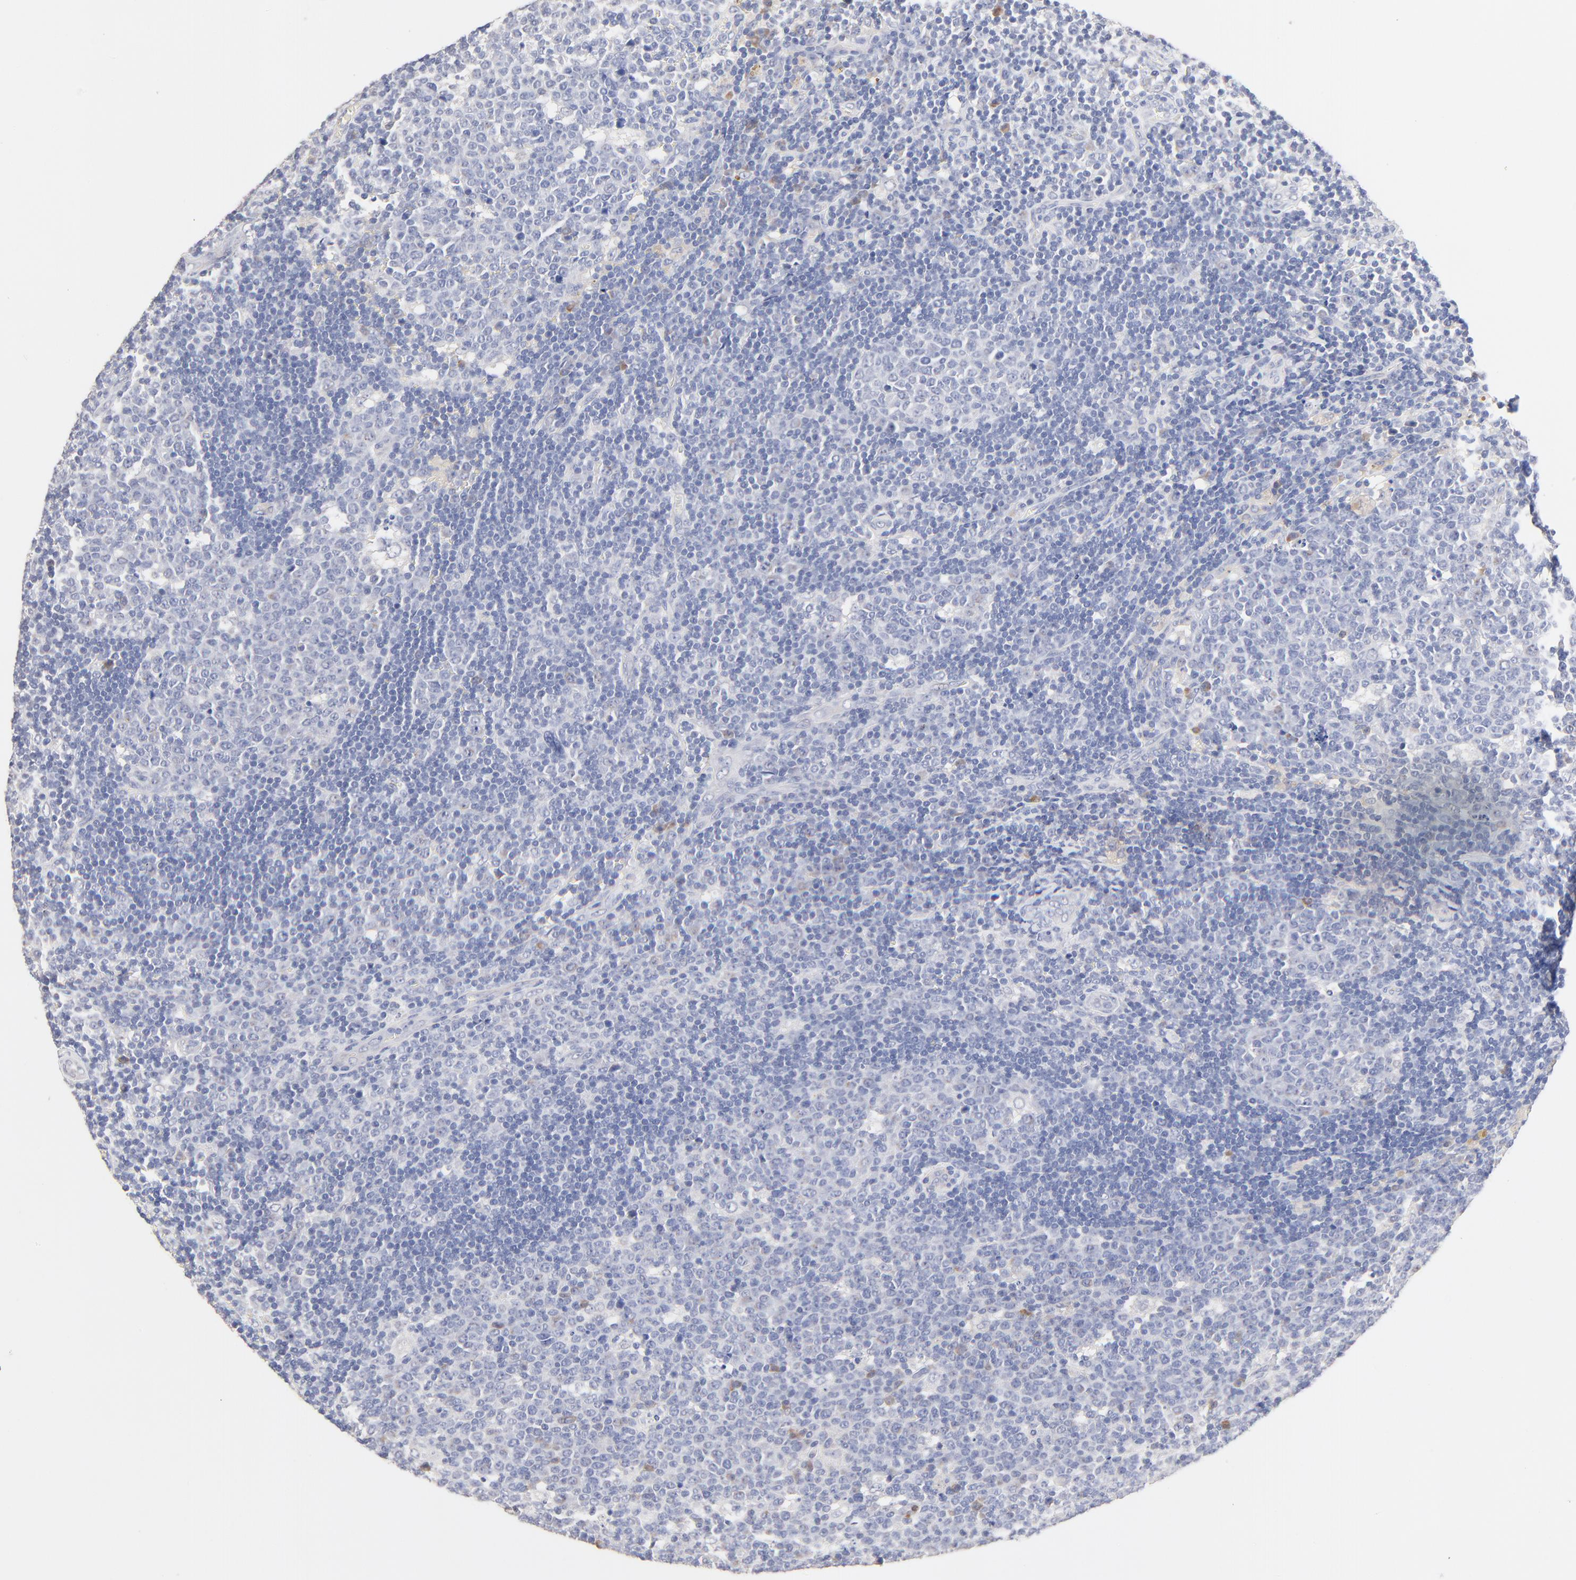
{"staining": {"intensity": "negative", "quantity": "none", "location": "none"}, "tissue": "lymph node", "cell_type": "Germinal center cells", "image_type": "normal", "snomed": [{"axis": "morphology", "description": "Normal tissue, NOS"}, {"axis": "topography", "description": "Lymph node"}, {"axis": "topography", "description": "Salivary gland"}], "caption": "Normal lymph node was stained to show a protein in brown. There is no significant staining in germinal center cells. (DAB immunohistochemistry with hematoxylin counter stain).", "gene": "TWNK", "patient": {"sex": "male", "age": 8}}